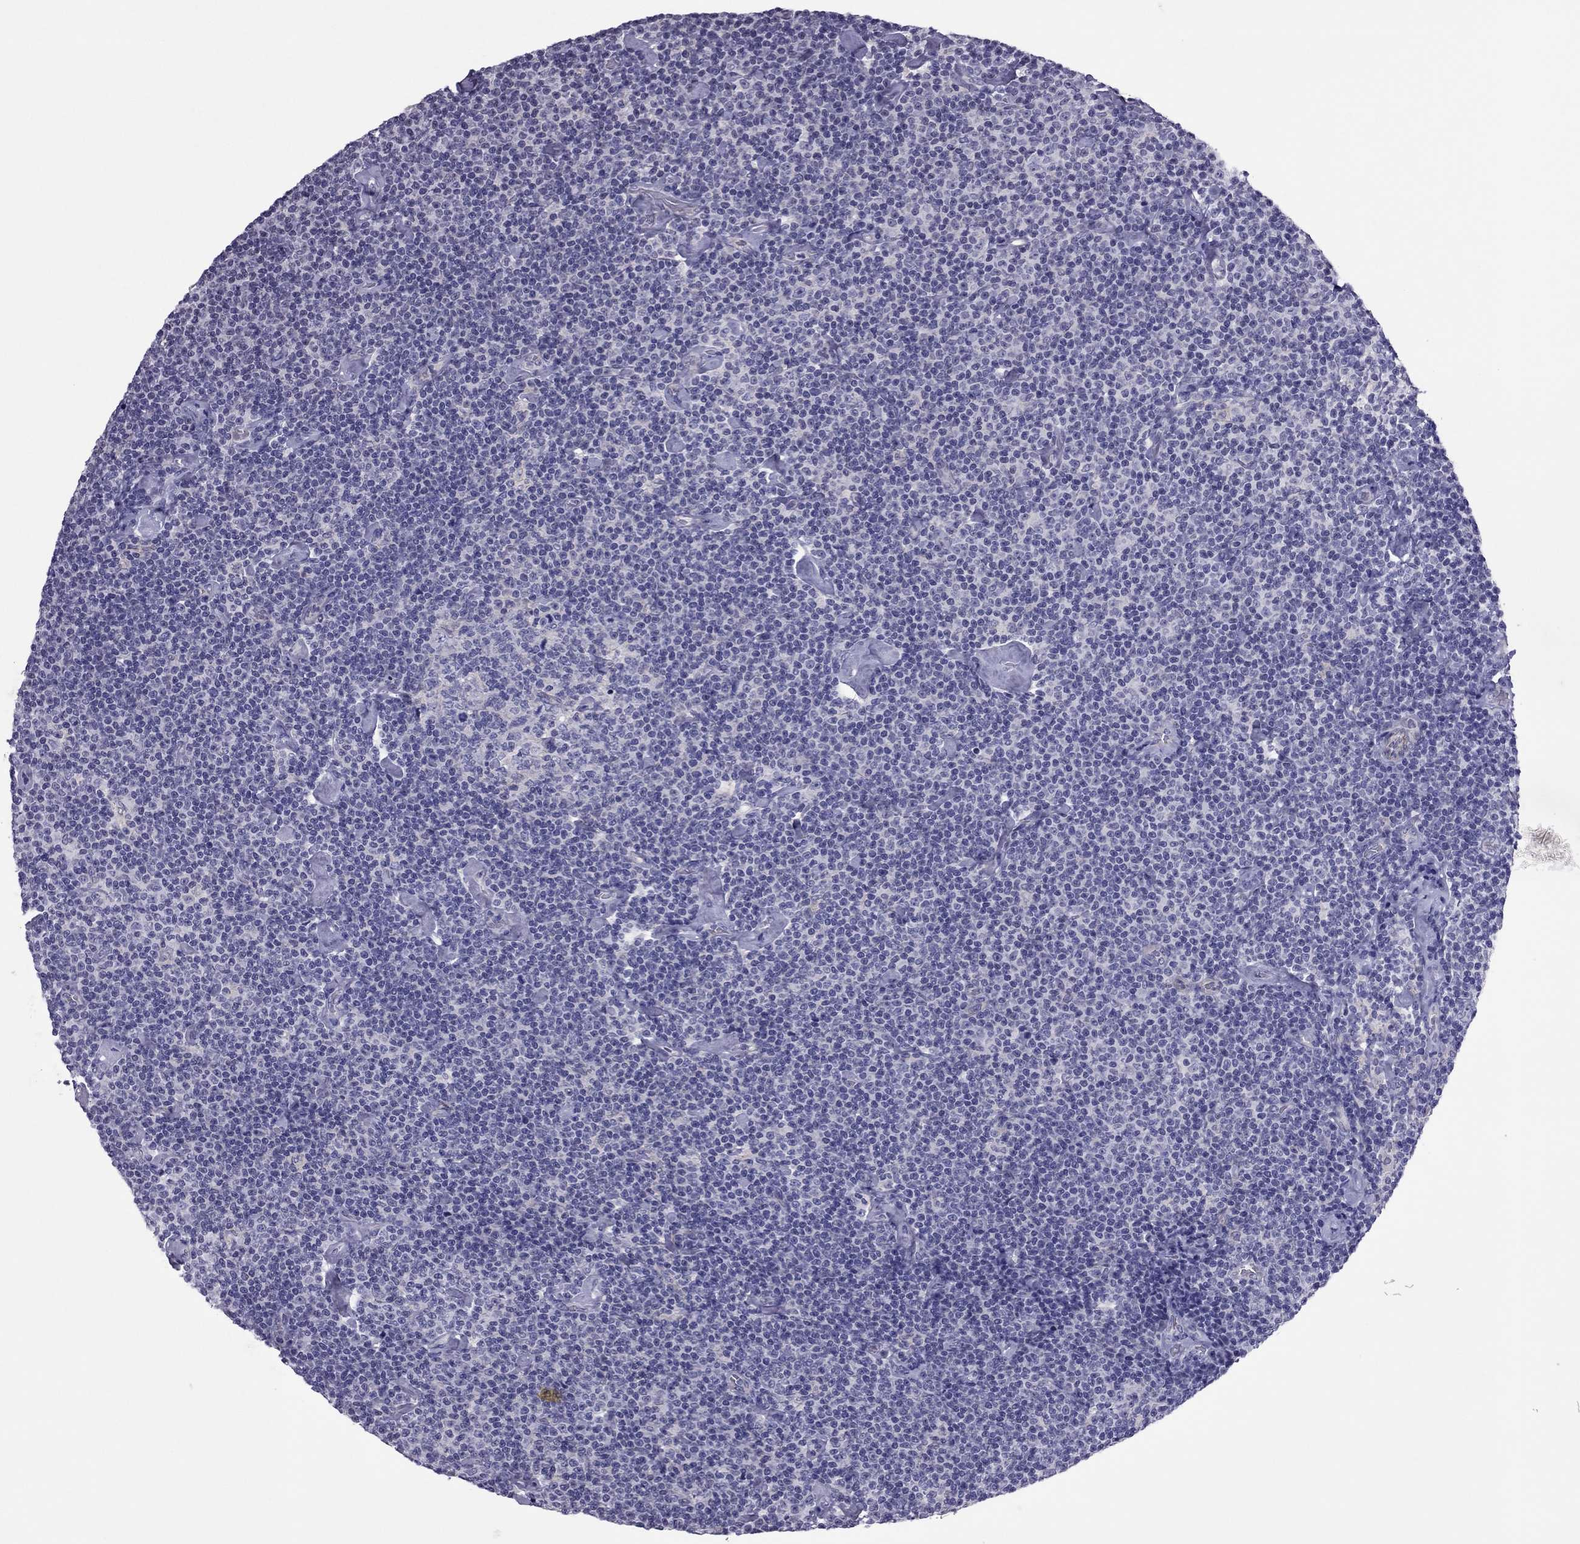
{"staining": {"intensity": "negative", "quantity": "none", "location": "none"}, "tissue": "lymphoma", "cell_type": "Tumor cells", "image_type": "cancer", "snomed": [{"axis": "morphology", "description": "Malignant lymphoma, non-Hodgkin's type, Low grade"}, {"axis": "topography", "description": "Lymph node"}], "caption": "High magnification brightfield microscopy of lymphoma stained with DAB (3,3'-diaminobenzidine) (brown) and counterstained with hematoxylin (blue): tumor cells show no significant positivity.", "gene": "SLC16A8", "patient": {"sex": "male", "age": 81}}